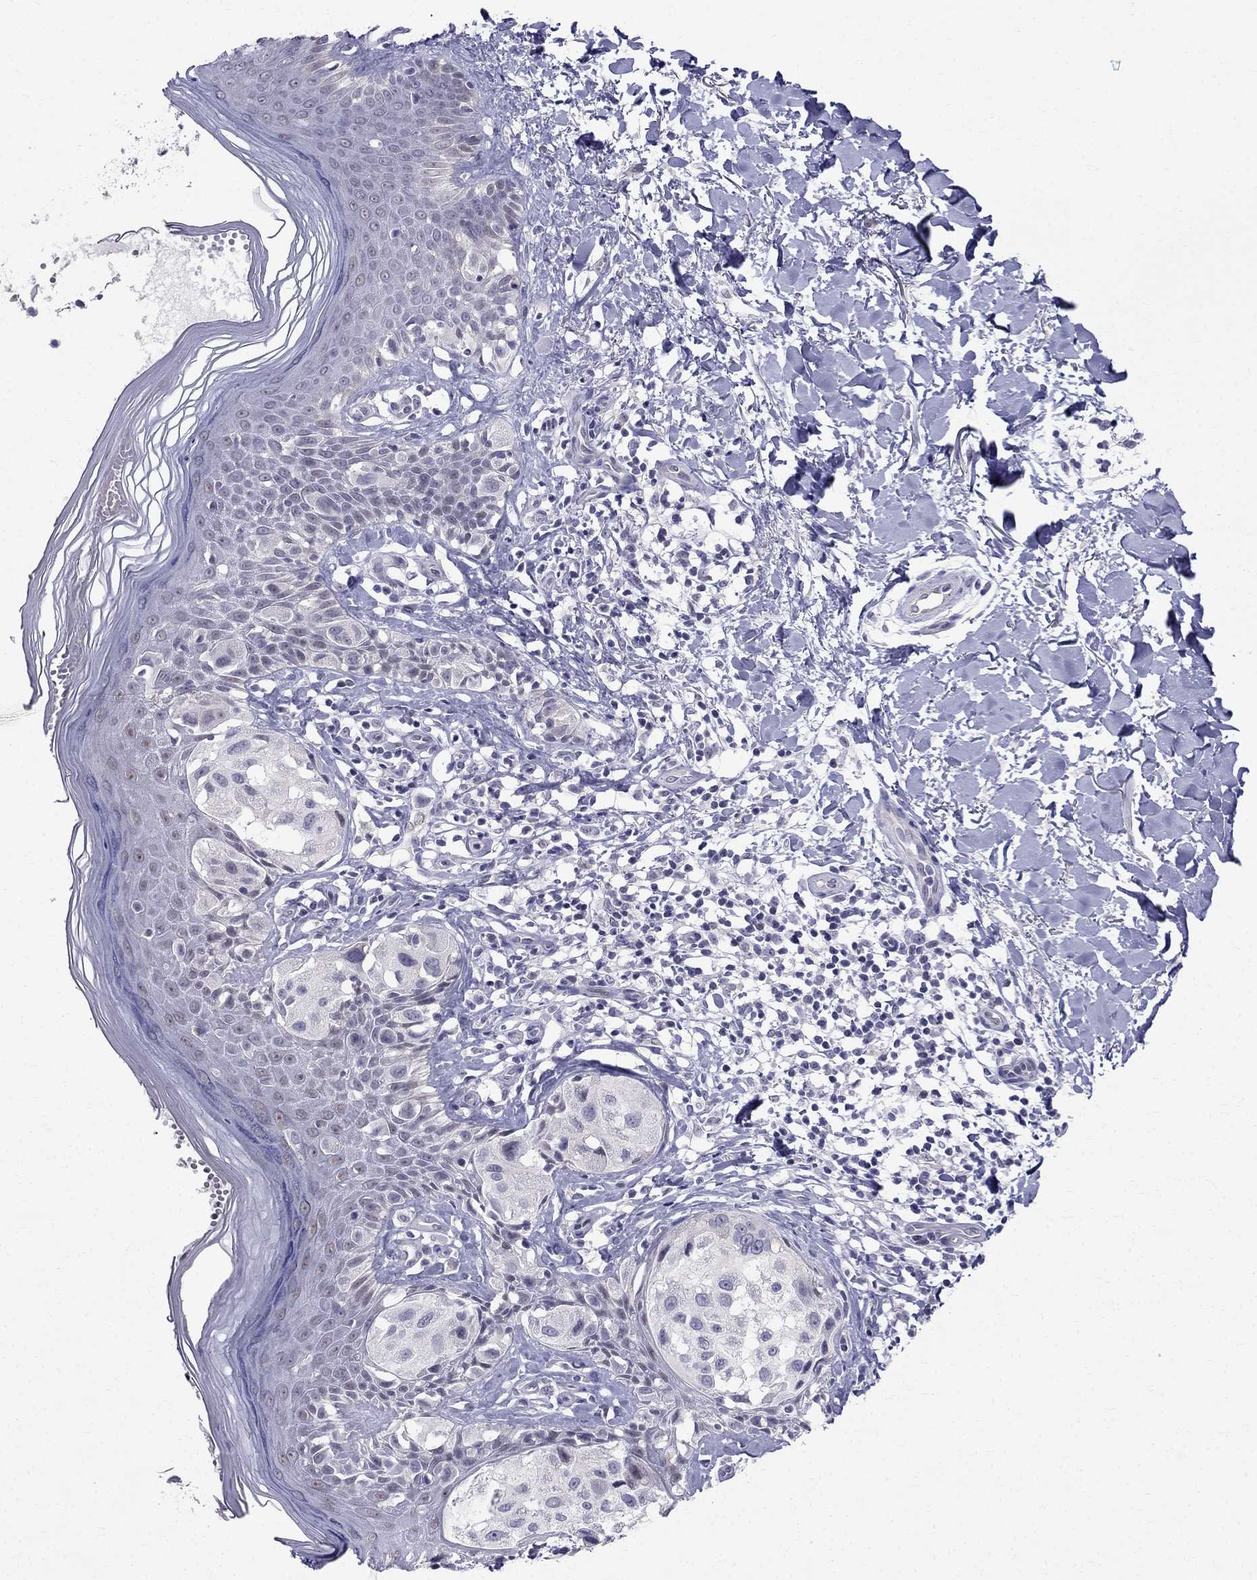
{"staining": {"intensity": "negative", "quantity": "none", "location": "none"}, "tissue": "melanoma", "cell_type": "Tumor cells", "image_type": "cancer", "snomed": [{"axis": "morphology", "description": "Malignant melanoma, NOS"}, {"axis": "topography", "description": "Skin"}], "caption": "Immunohistochemistry micrograph of human melanoma stained for a protein (brown), which shows no staining in tumor cells.", "gene": "BAG5", "patient": {"sex": "female", "age": 73}}